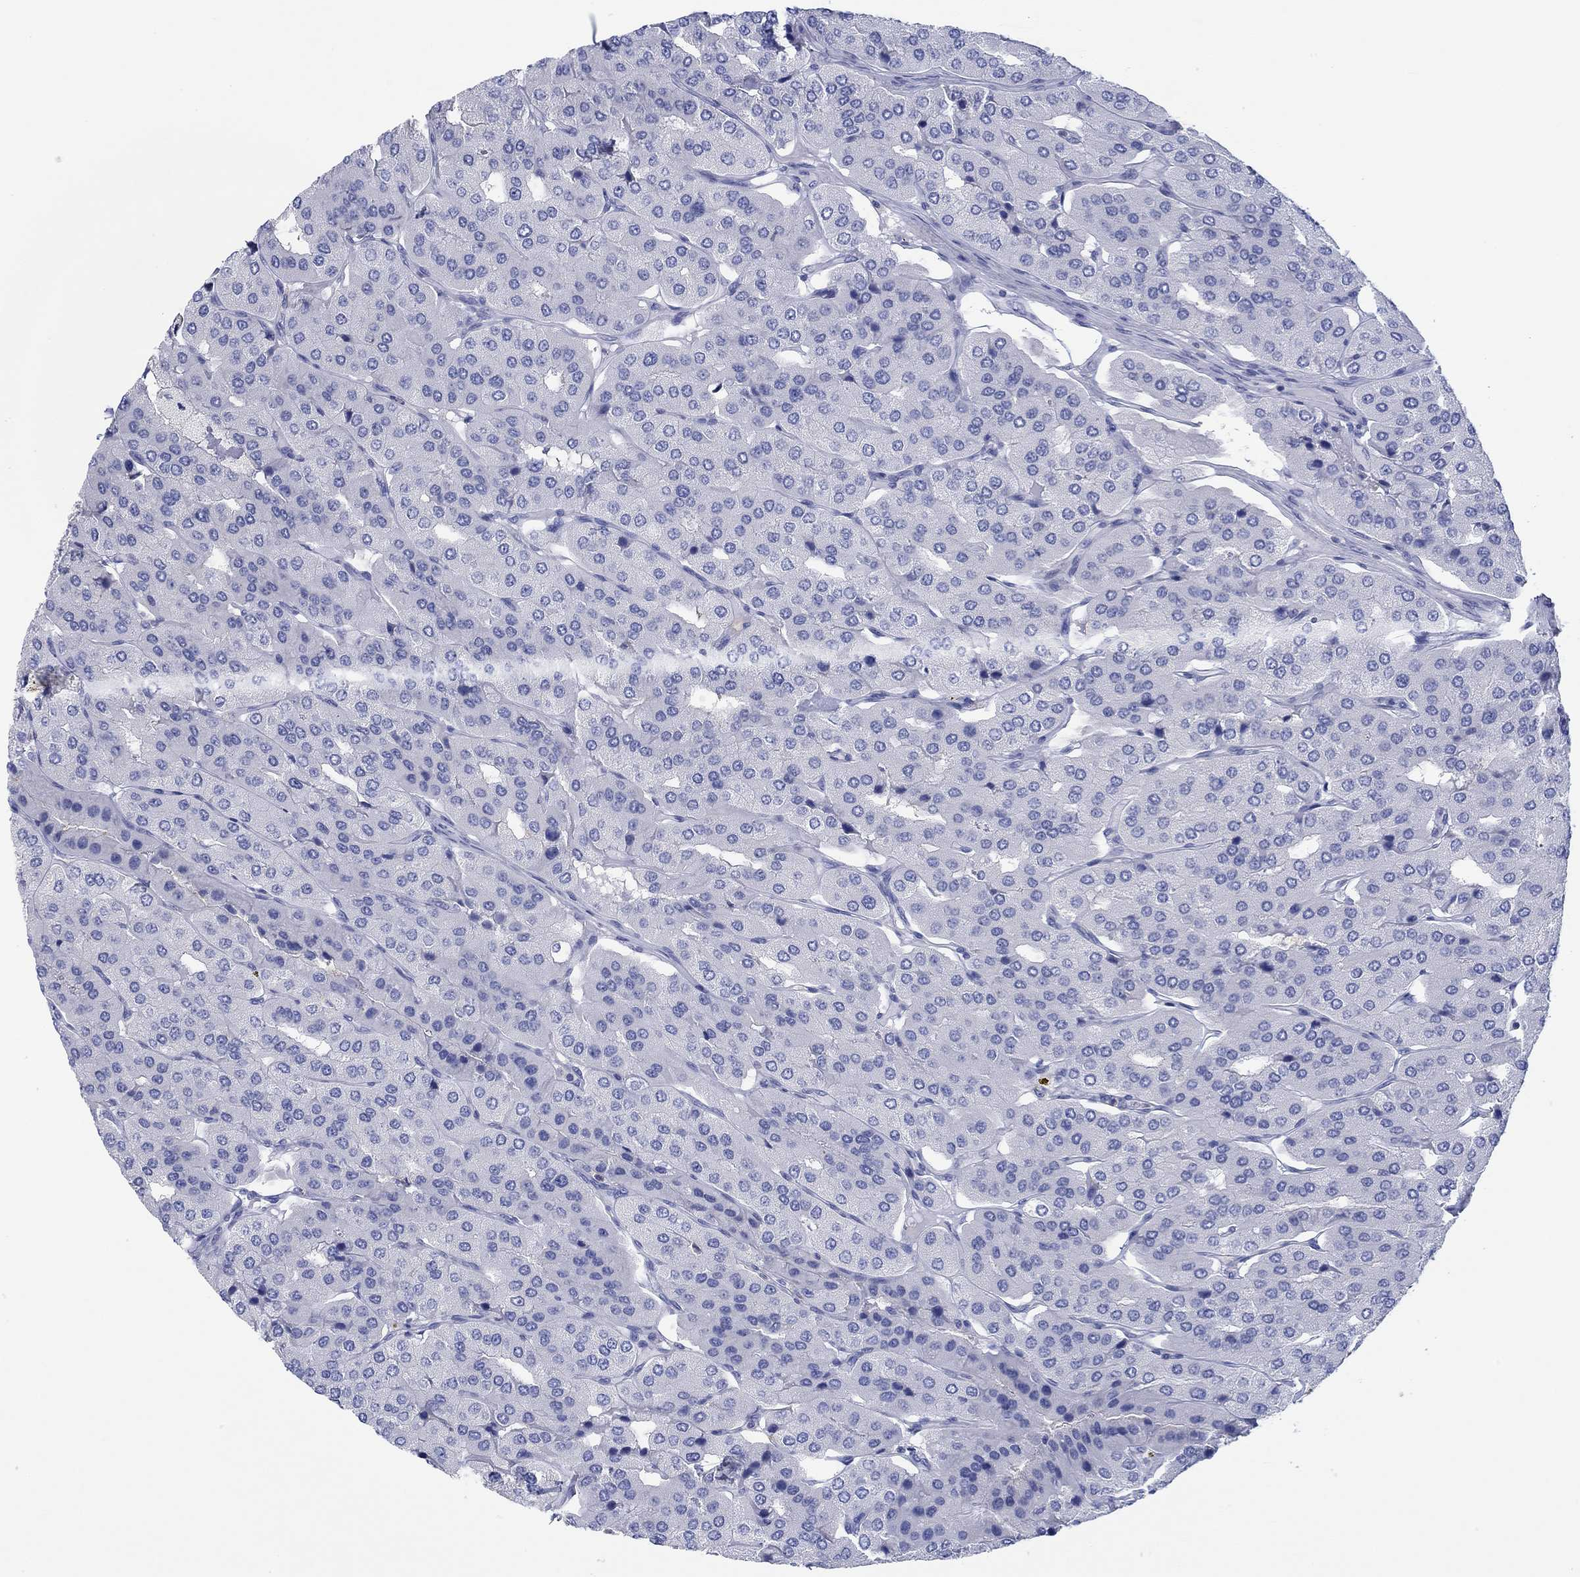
{"staining": {"intensity": "negative", "quantity": "none", "location": "none"}, "tissue": "parathyroid gland", "cell_type": "Glandular cells", "image_type": "normal", "snomed": [{"axis": "morphology", "description": "Normal tissue, NOS"}, {"axis": "morphology", "description": "Adenoma, NOS"}, {"axis": "topography", "description": "Parathyroid gland"}], "caption": "Immunohistochemistry micrograph of benign human parathyroid gland stained for a protein (brown), which demonstrates no expression in glandular cells. (Stains: DAB (3,3'-diaminobenzidine) immunohistochemistry with hematoxylin counter stain, Microscopy: brightfield microscopy at high magnification).", "gene": "PPIL6", "patient": {"sex": "female", "age": 86}}